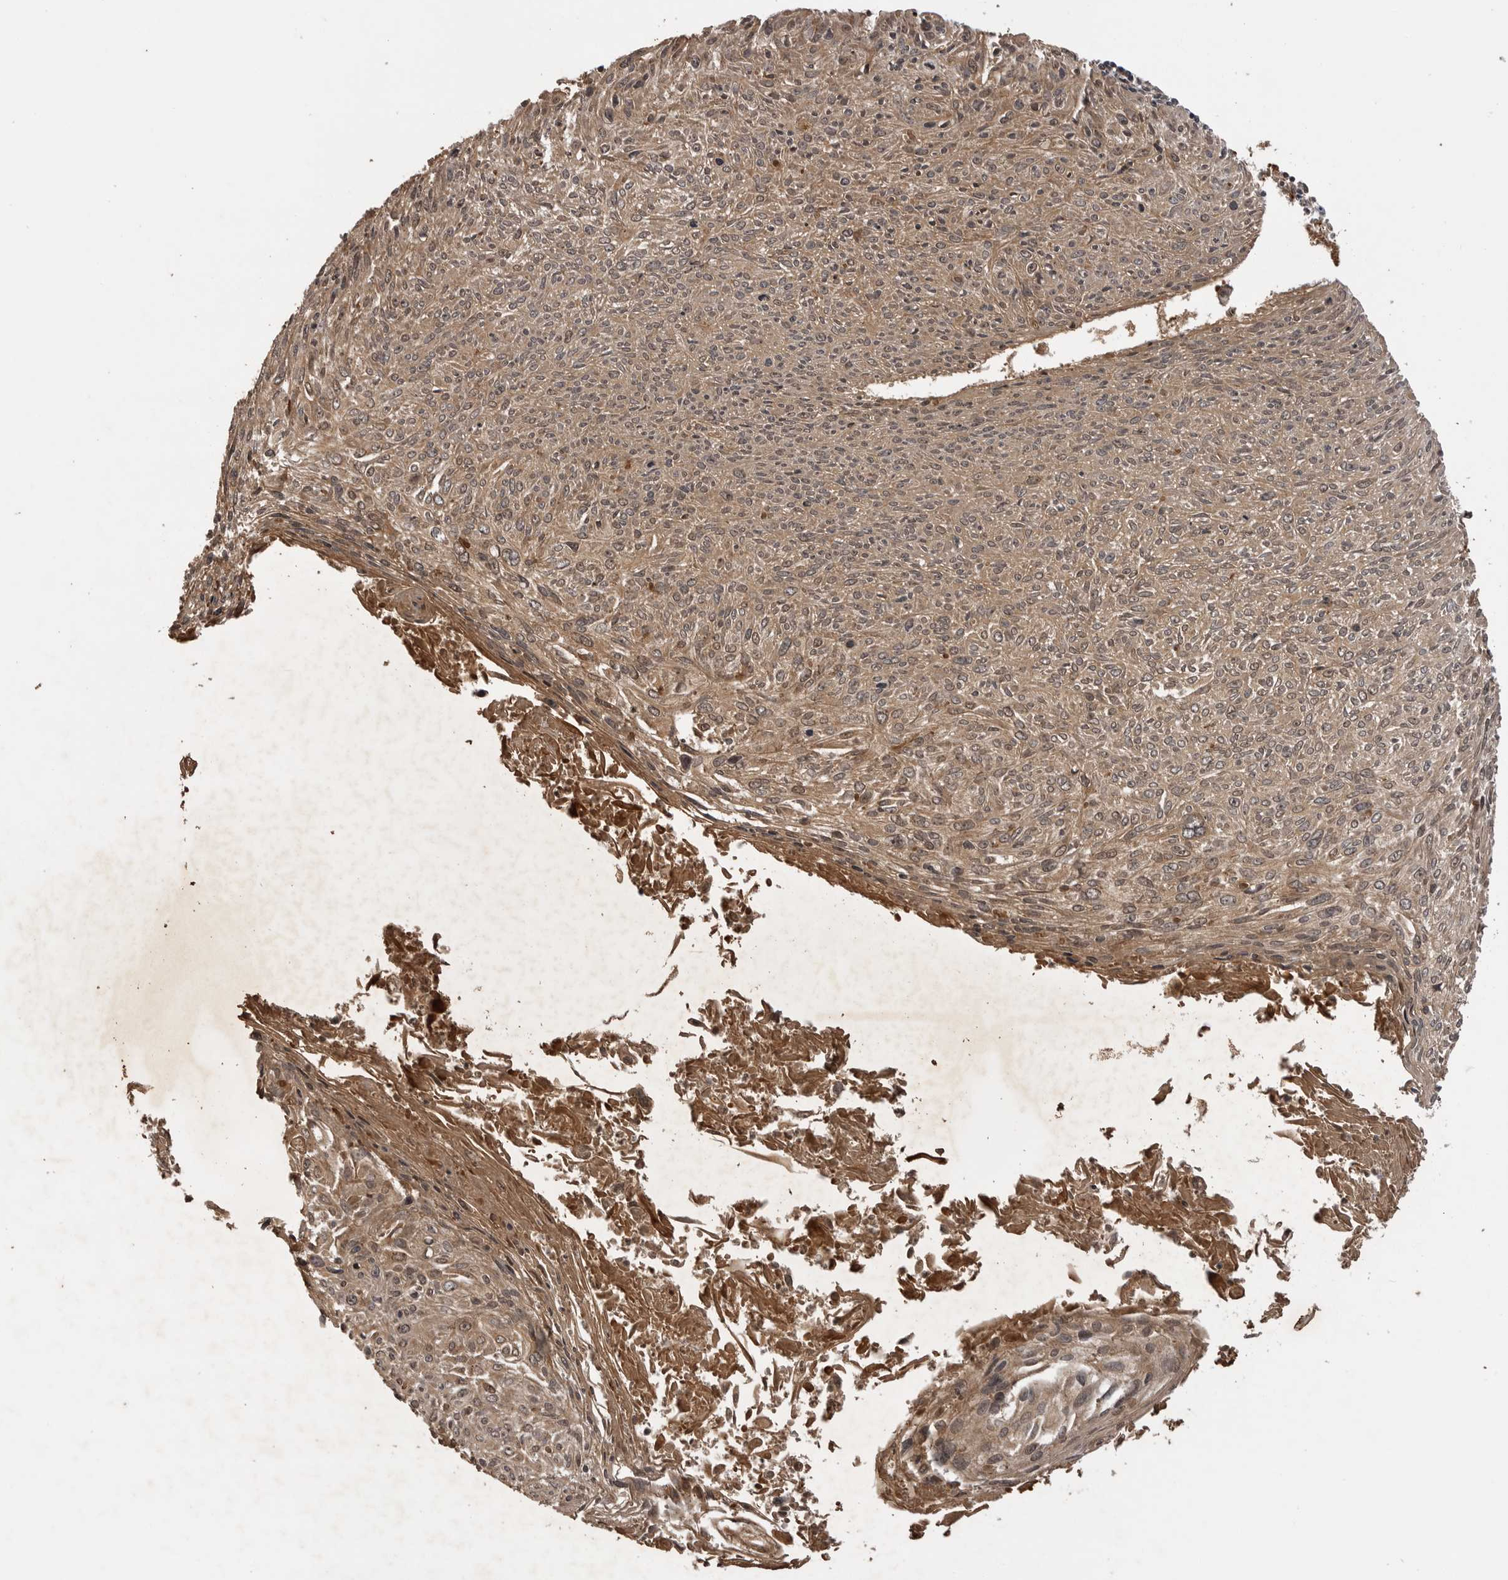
{"staining": {"intensity": "weak", "quantity": ">75%", "location": "cytoplasmic/membranous"}, "tissue": "cervical cancer", "cell_type": "Tumor cells", "image_type": "cancer", "snomed": [{"axis": "morphology", "description": "Squamous cell carcinoma, NOS"}, {"axis": "topography", "description": "Cervix"}], "caption": "A photomicrograph of cervical squamous cell carcinoma stained for a protein shows weak cytoplasmic/membranous brown staining in tumor cells. The staining is performed using DAB brown chromogen to label protein expression. The nuclei are counter-stained blue using hematoxylin.", "gene": "AKAP7", "patient": {"sex": "female", "age": 51}}